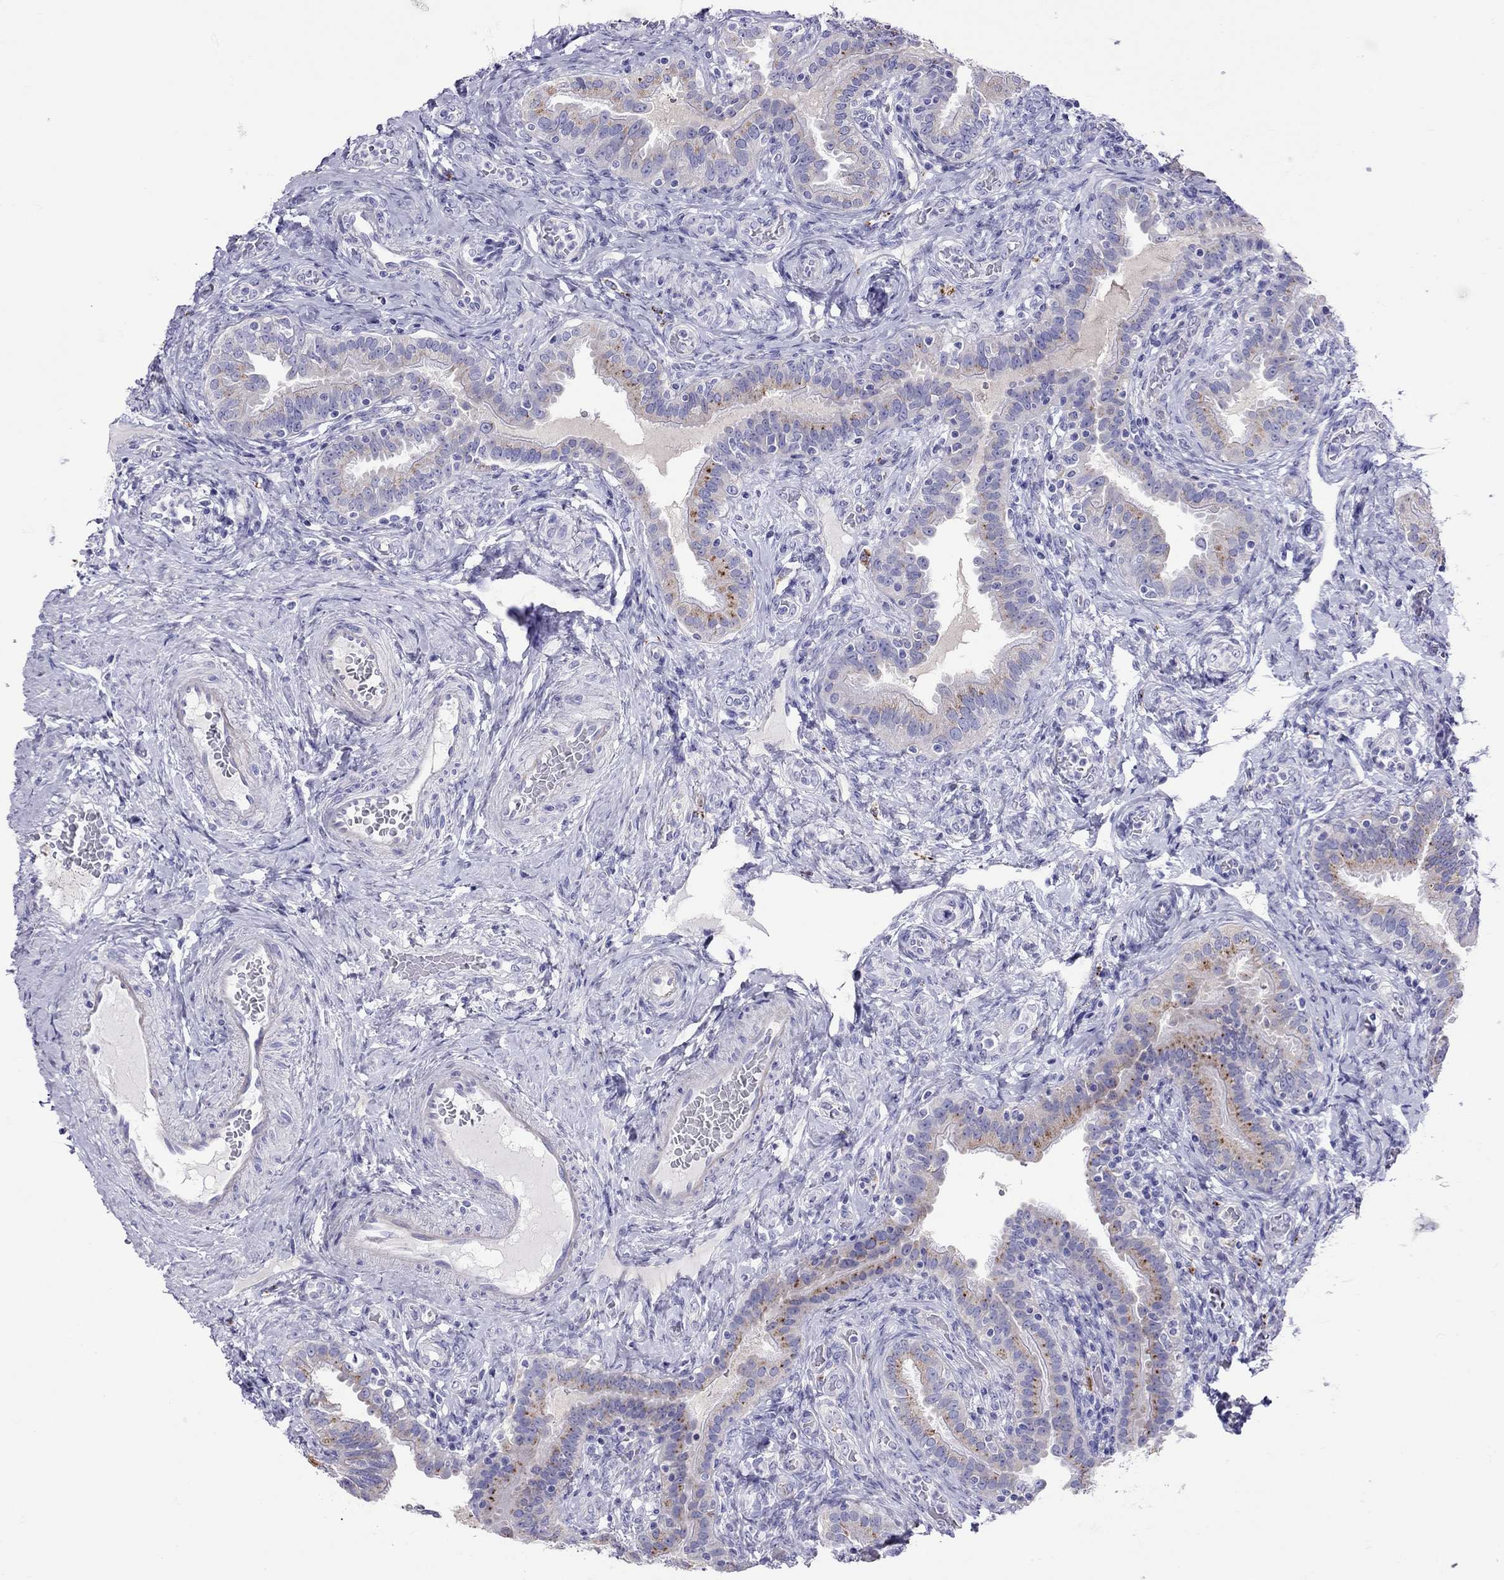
{"staining": {"intensity": "strong", "quantity": "<25%", "location": "cytoplasmic/membranous"}, "tissue": "fallopian tube", "cell_type": "Glandular cells", "image_type": "normal", "snomed": [{"axis": "morphology", "description": "Normal tissue, NOS"}, {"axis": "topography", "description": "Fallopian tube"}, {"axis": "topography", "description": "Ovary"}], "caption": "IHC of unremarkable human fallopian tube exhibits medium levels of strong cytoplasmic/membranous positivity in about <25% of glandular cells.", "gene": "CLPSL2", "patient": {"sex": "female", "age": 41}}